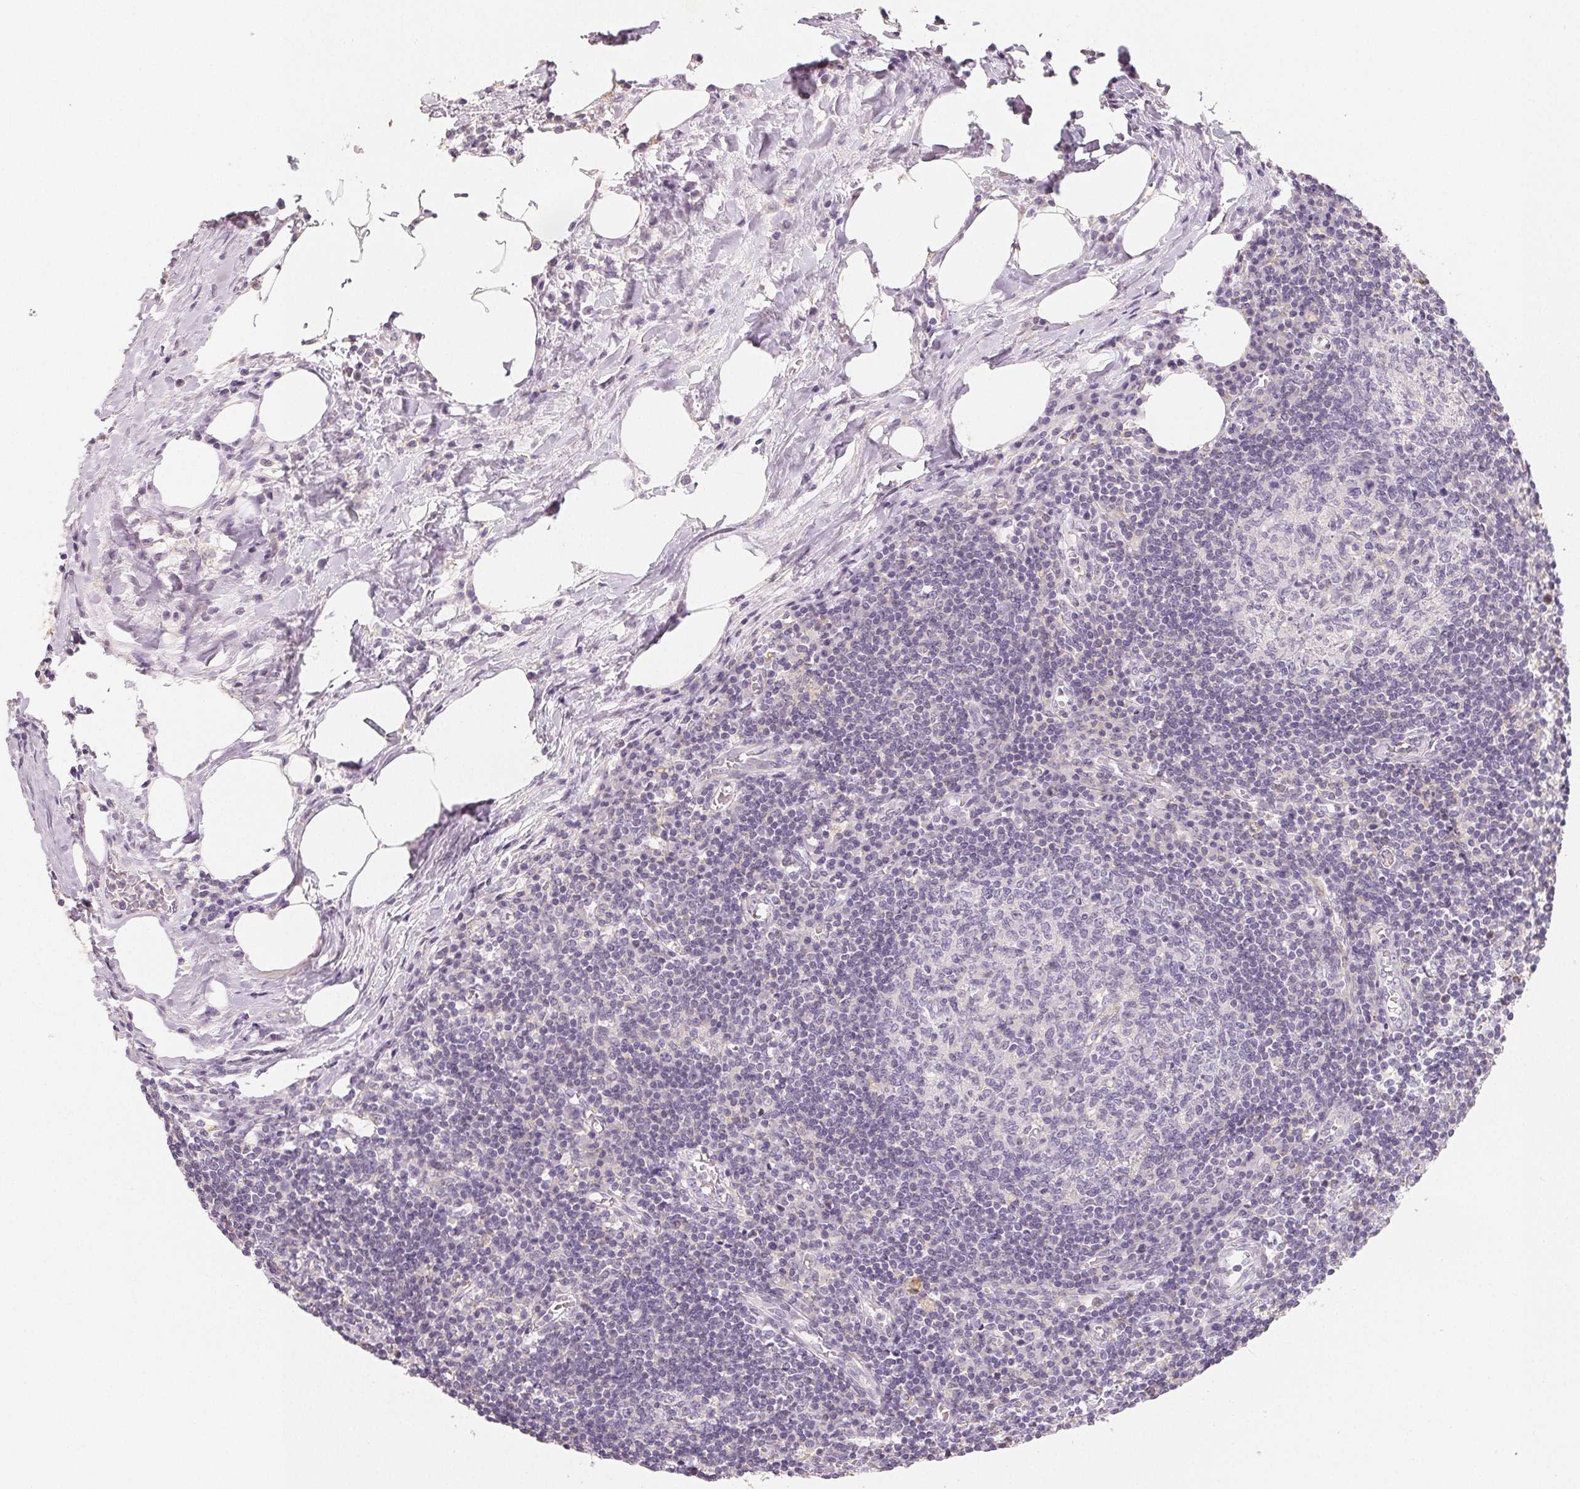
{"staining": {"intensity": "negative", "quantity": "none", "location": "none"}, "tissue": "lymph node", "cell_type": "Germinal center cells", "image_type": "normal", "snomed": [{"axis": "morphology", "description": "Normal tissue, NOS"}, {"axis": "topography", "description": "Lymph node"}], "caption": "Photomicrograph shows no protein staining in germinal center cells of normal lymph node. (DAB IHC with hematoxylin counter stain).", "gene": "LRRC23", "patient": {"sex": "male", "age": 67}}